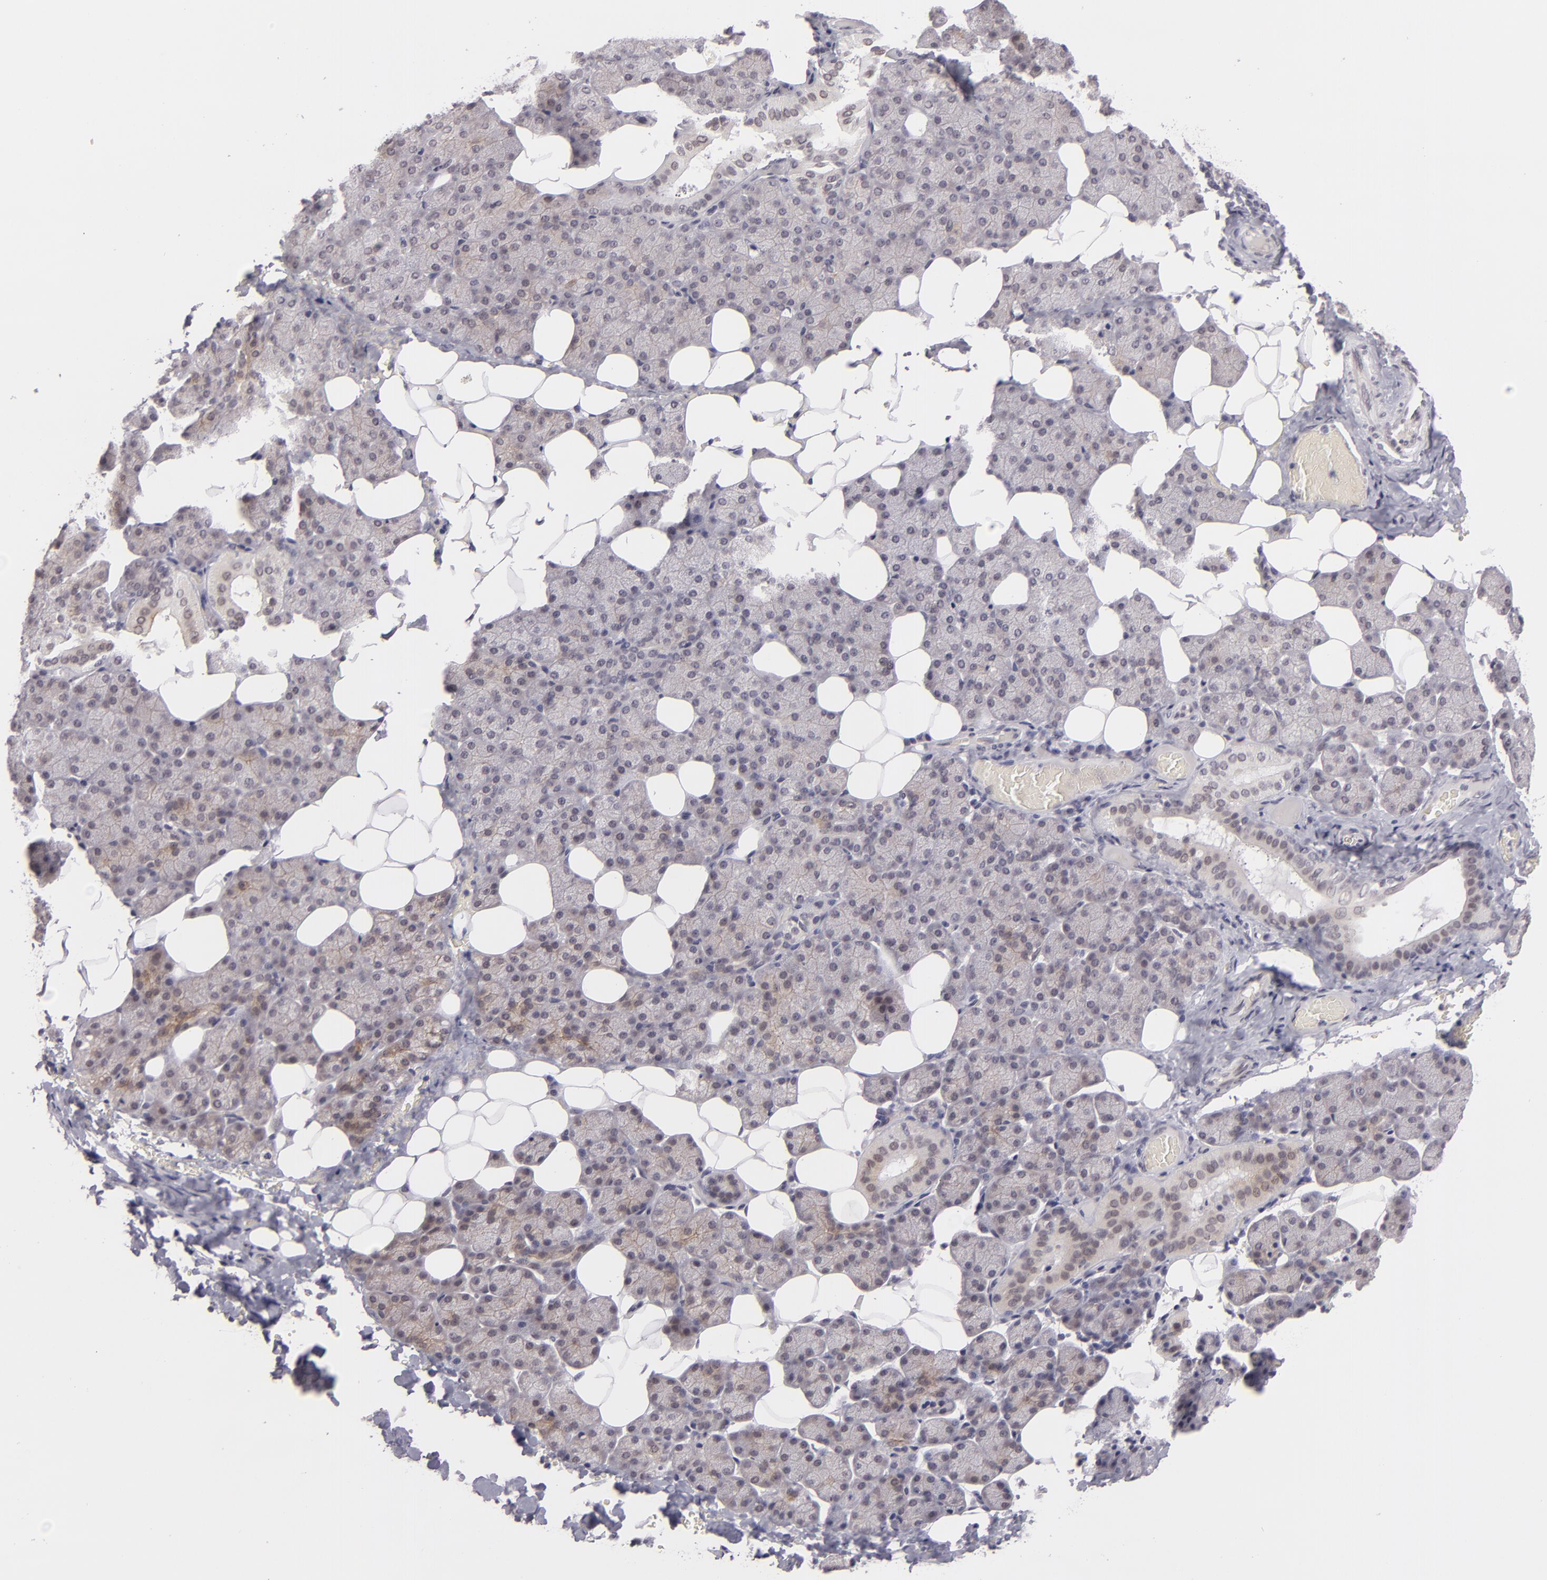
{"staining": {"intensity": "weak", "quantity": "25%-75%", "location": "cytoplasmic/membranous"}, "tissue": "salivary gland", "cell_type": "Glandular cells", "image_type": "normal", "snomed": [{"axis": "morphology", "description": "Normal tissue, NOS"}, {"axis": "topography", "description": "Lymph node"}, {"axis": "topography", "description": "Salivary gland"}], "caption": "Immunohistochemistry (IHC) photomicrograph of benign salivary gland: human salivary gland stained using immunohistochemistry (IHC) exhibits low levels of weak protein expression localized specifically in the cytoplasmic/membranous of glandular cells, appearing as a cytoplasmic/membranous brown color.", "gene": "ZNF205", "patient": {"sex": "male", "age": 8}}